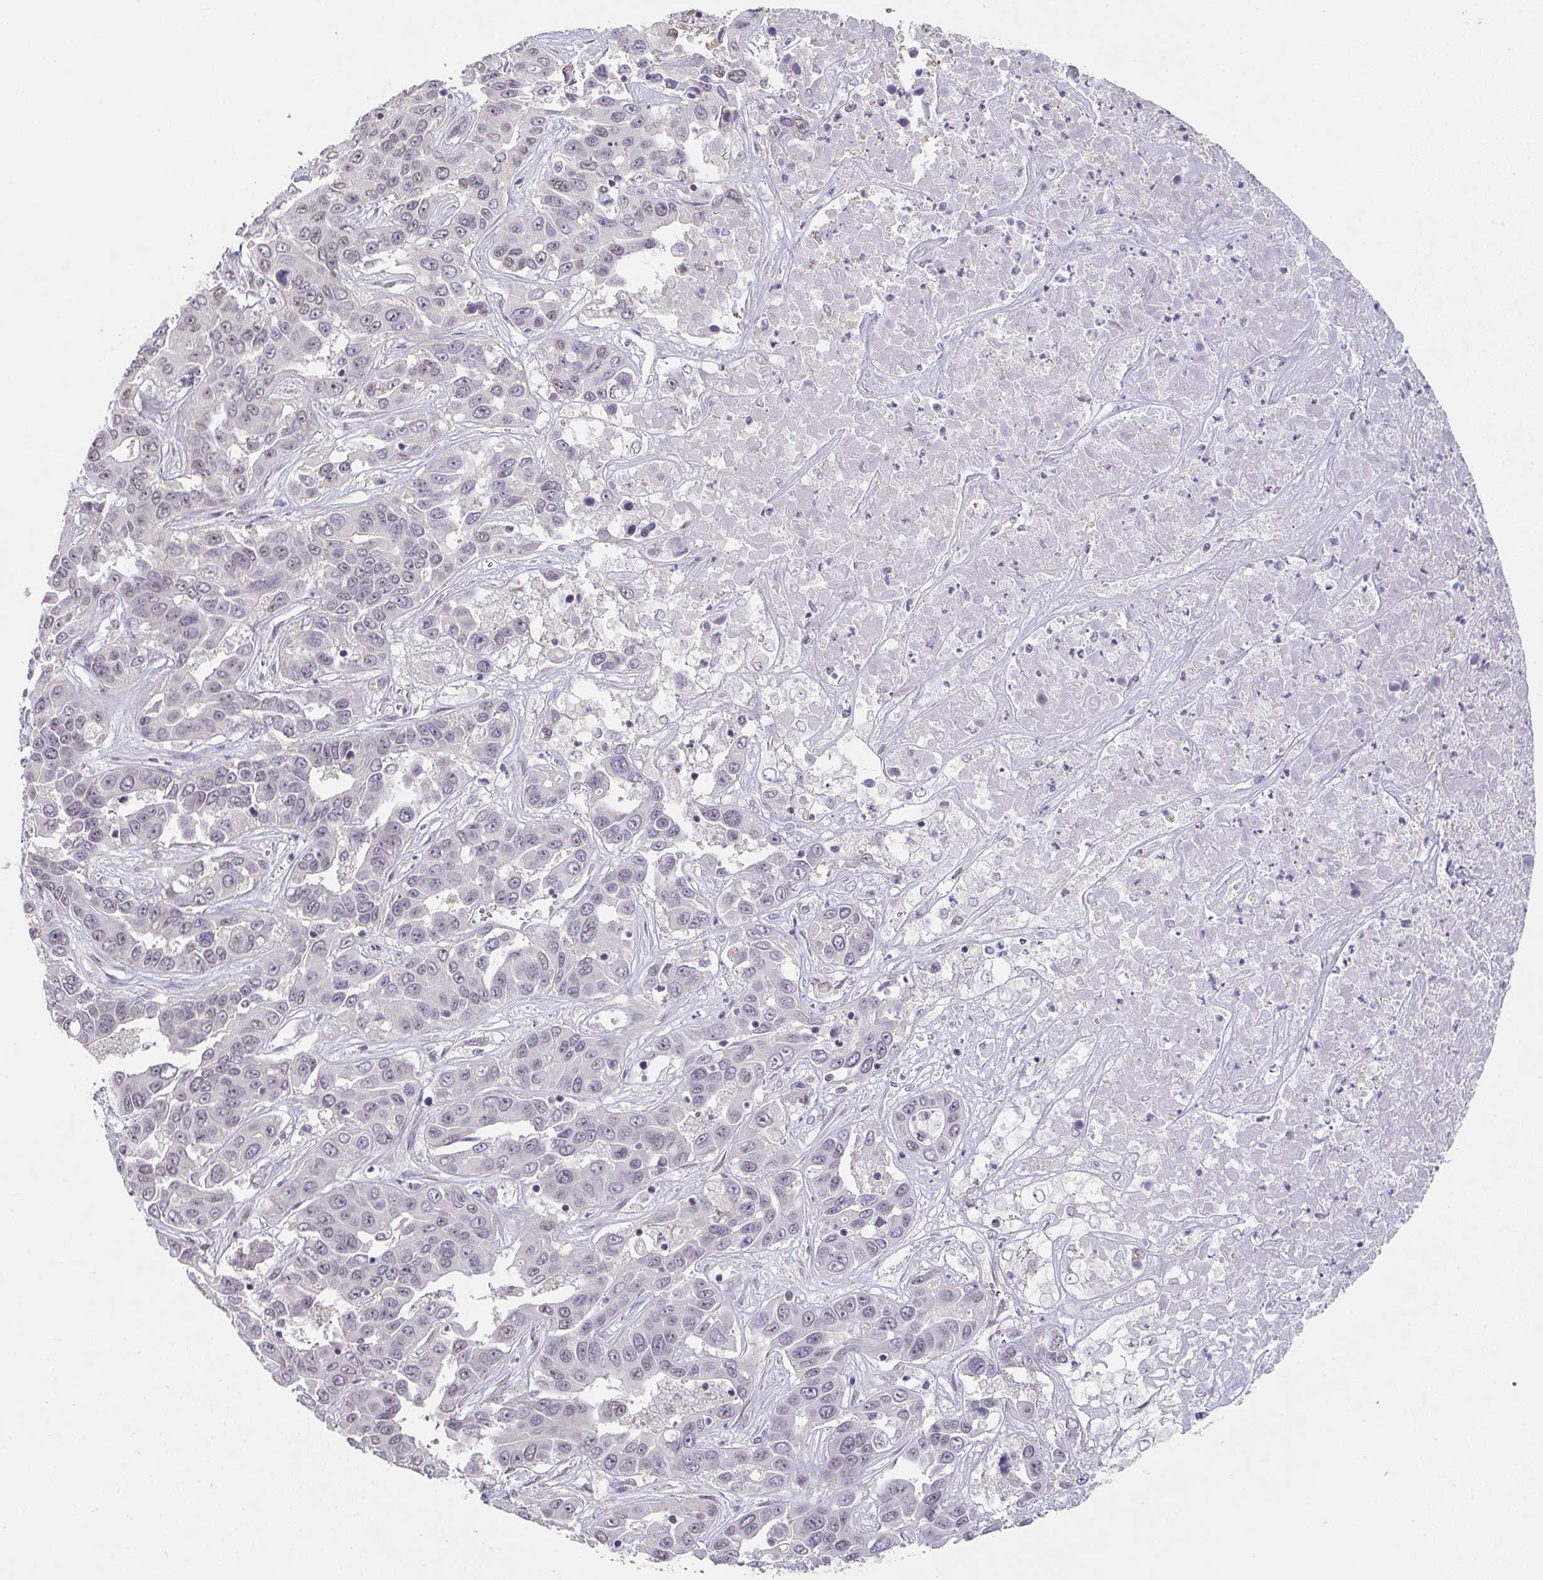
{"staining": {"intensity": "negative", "quantity": "none", "location": "none"}, "tissue": "liver cancer", "cell_type": "Tumor cells", "image_type": "cancer", "snomed": [{"axis": "morphology", "description": "Cholangiocarcinoma"}, {"axis": "topography", "description": "Liver"}], "caption": "A high-resolution micrograph shows immunohistochemistry staining of cholangiocarcinoma (liver), which displays no significant positivity in tumor cells.", "gene": "ZNF214", "patient": {"sex": "female", "age": 52}}